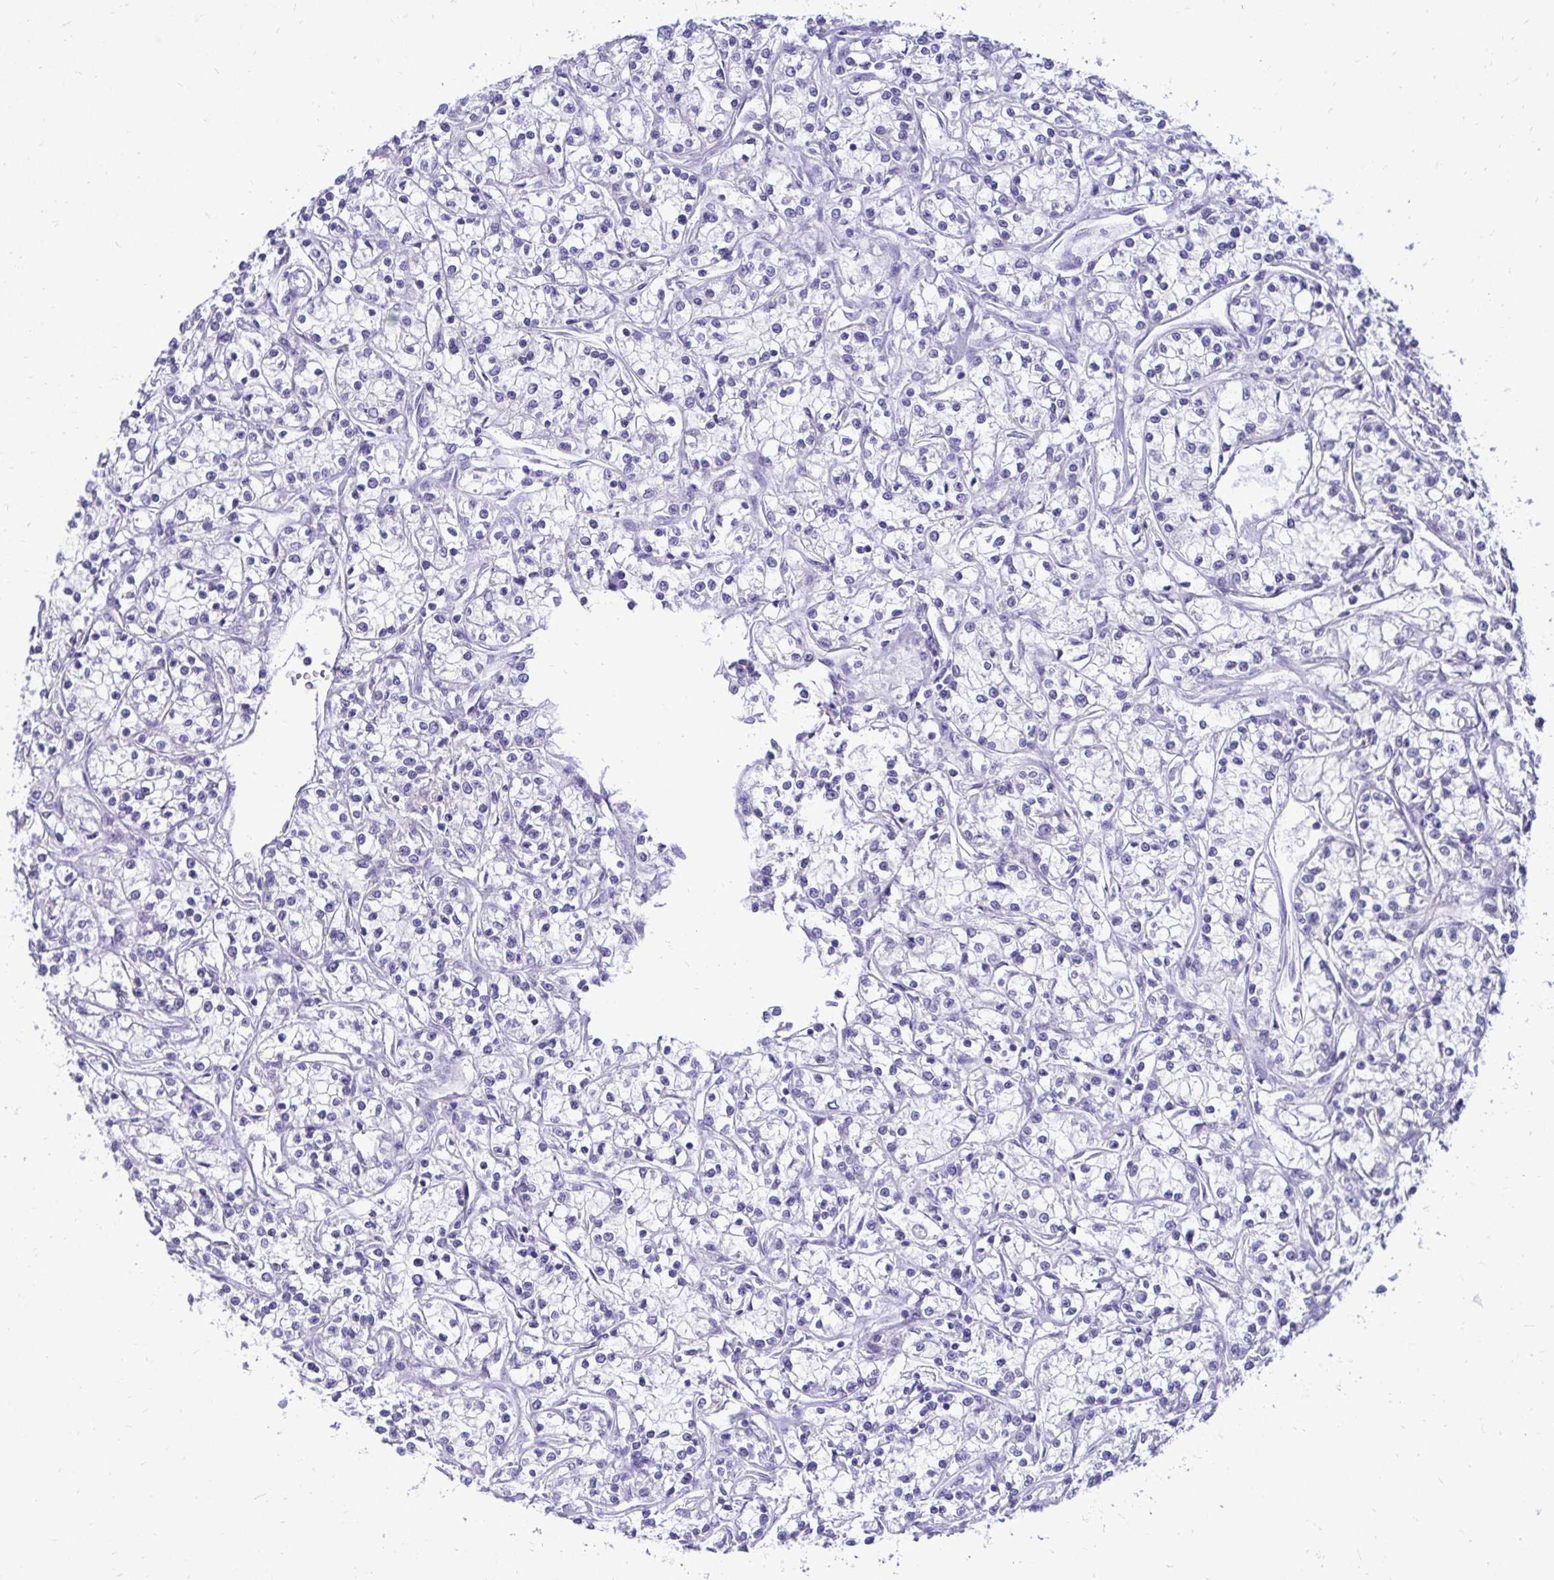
{"staining": {"intensity": "negative", "quantity": "none", "location": "none"}, "tissue": "renal cancer", "cell_type": "Tumor cells", "image_type": "cancer", "snomed": [{"axis": "morphology", "description": "Adenocarcinoma, NOS"}, {"axis": "topography", "description": "Kidney"}], "caption": "This is an immunohistochemistry (IHC) image of human renal adenocarcinoma. There is no expression in tumor cells.", "gene": "ZSWIM9", "patient": {"sex": "female", "age": 59}}